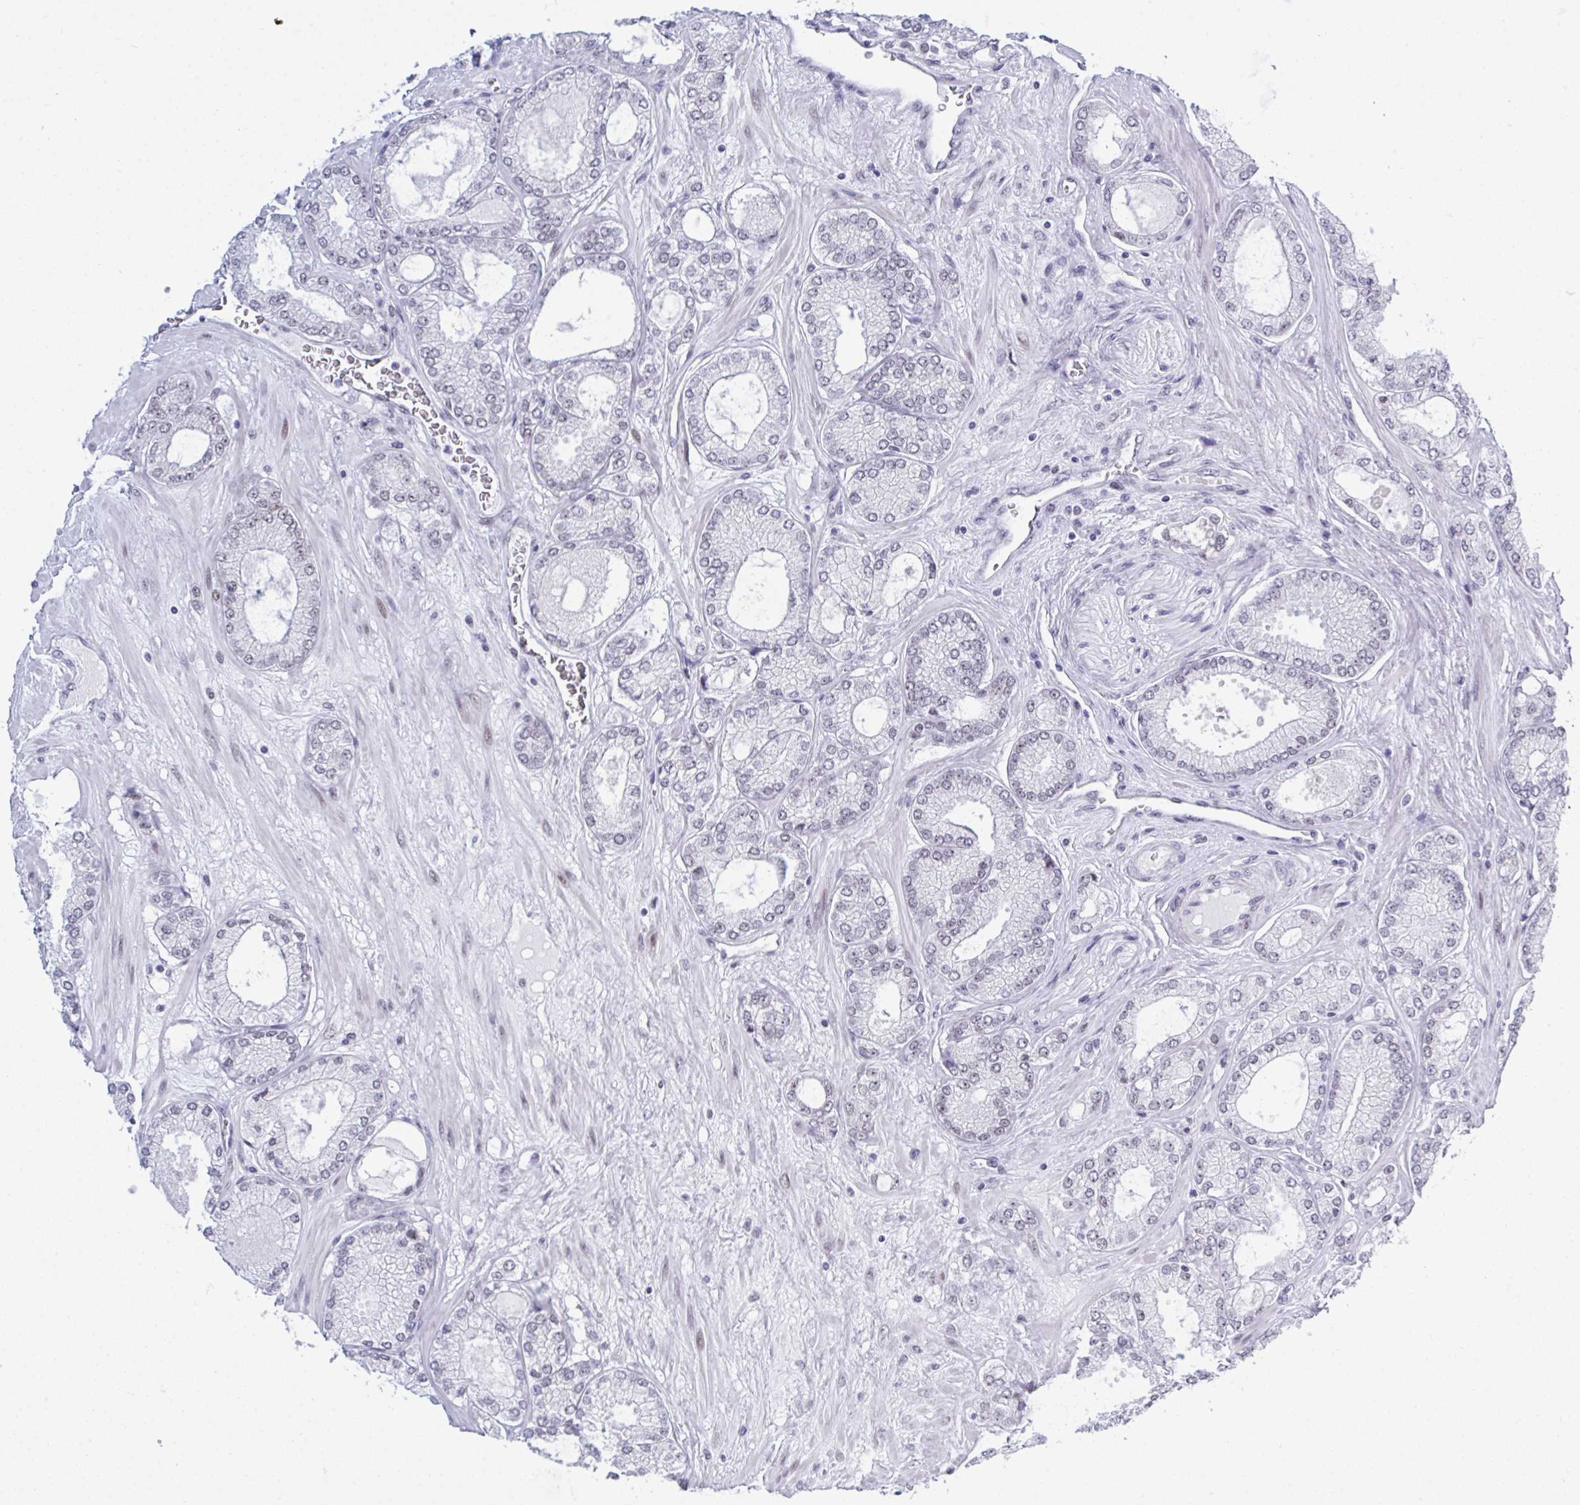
{"staining": {"intensity": "negative", "quantity": "none", "location": "none"}, "tissue": "prostate cancer", "cell_type": "Tumor cells", "image_type": "cancer", "snomed": [{"axis": "morphology", "description": "Adenocarcinoma, High grade"}, {"axis": "topography", "description": "Prostate"}], "caption": "Adenocarcinoma (high-grade) (prostate) was stained to show a protein in brown. There is no significant positivity in tumor cells.", "gene": "PPP1R10", "patient": {"sex": "male", "age": 68}}